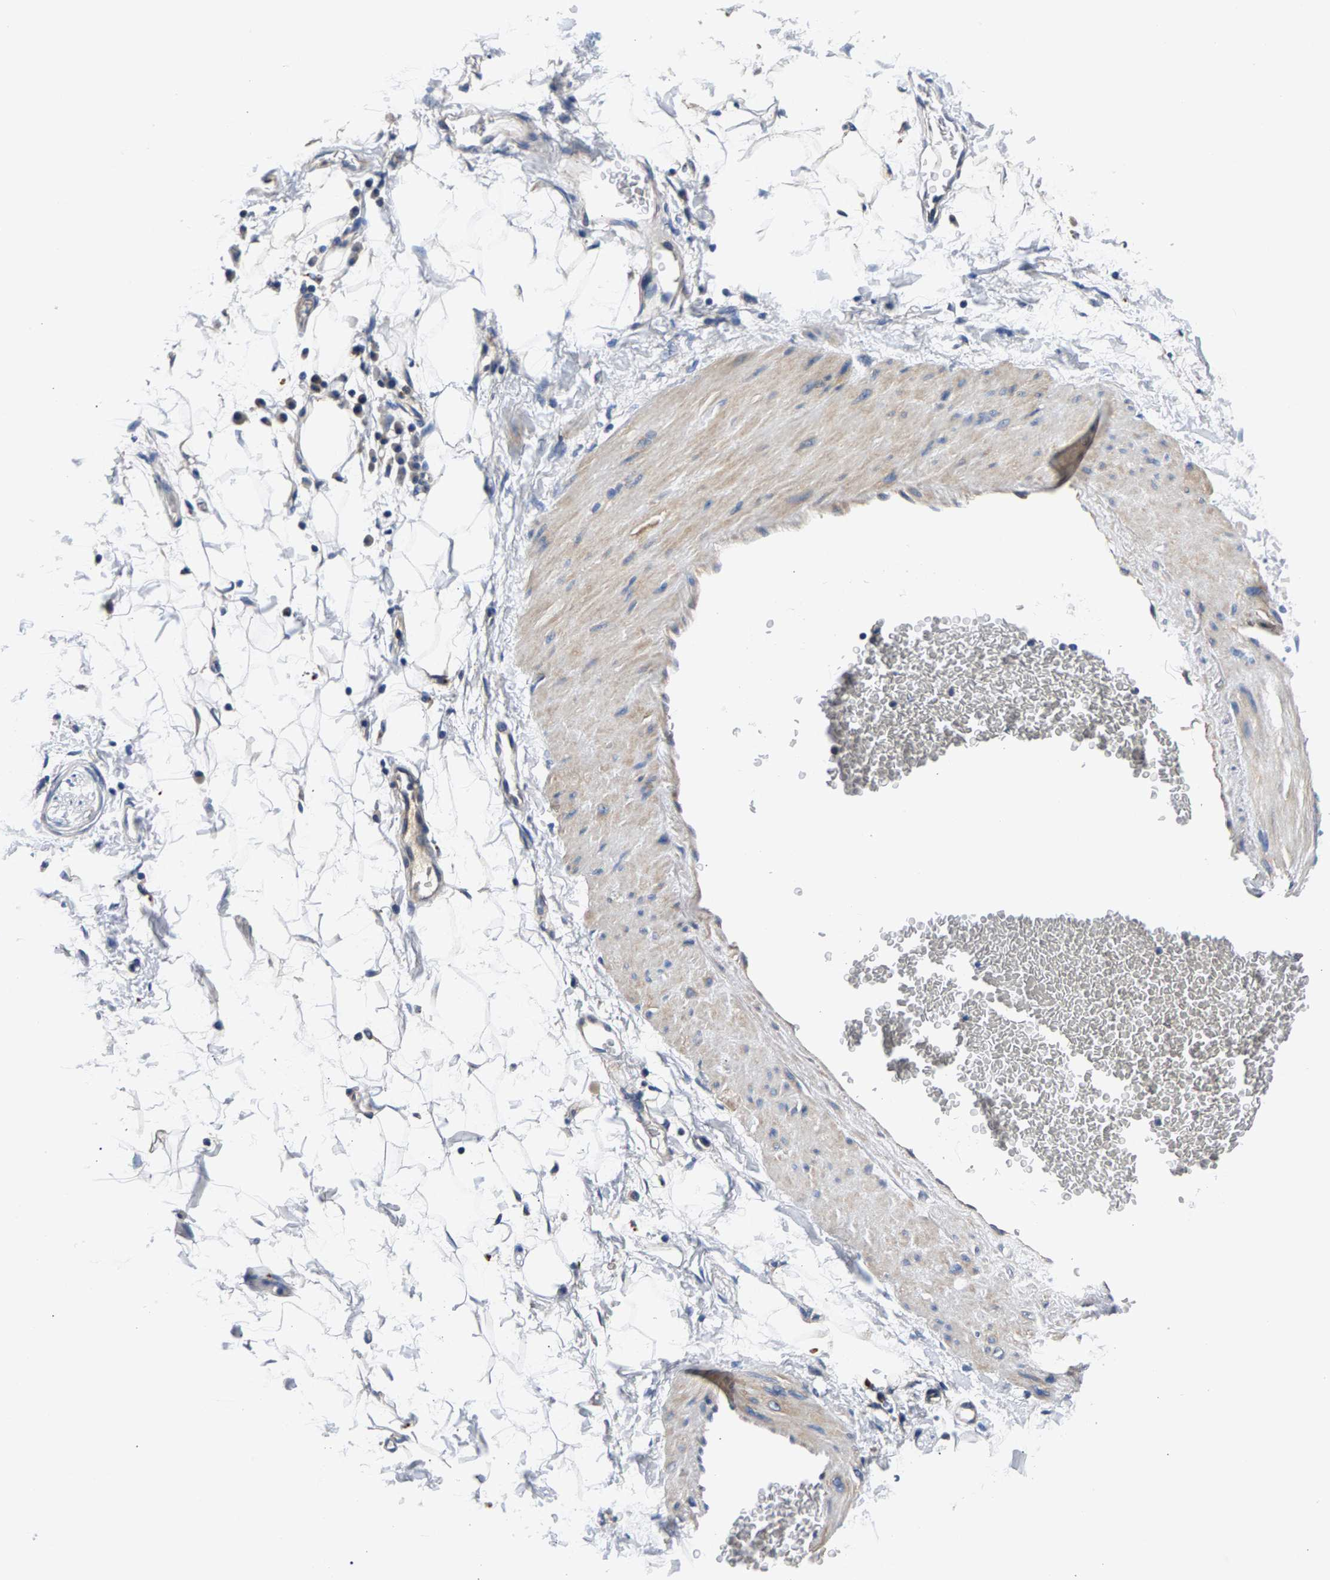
{"staining": {"intensity": "negative", "quantity": "none", "location": "none"}, "tissue": "adipose tissue", "cell_type": "Adipocytes", "image_type": "normal", "snomed": [{"axis": "morphology", "description": "Normal tissue, NOS"}, {"axis": "topography", "description": "Soft tissue"}], "caption": "Micrograph shows no significant protein expression in adipocytes of normal adipose tissue.", "gene": "P2RY4", "patient": {"sex": "male", "age": 72}}